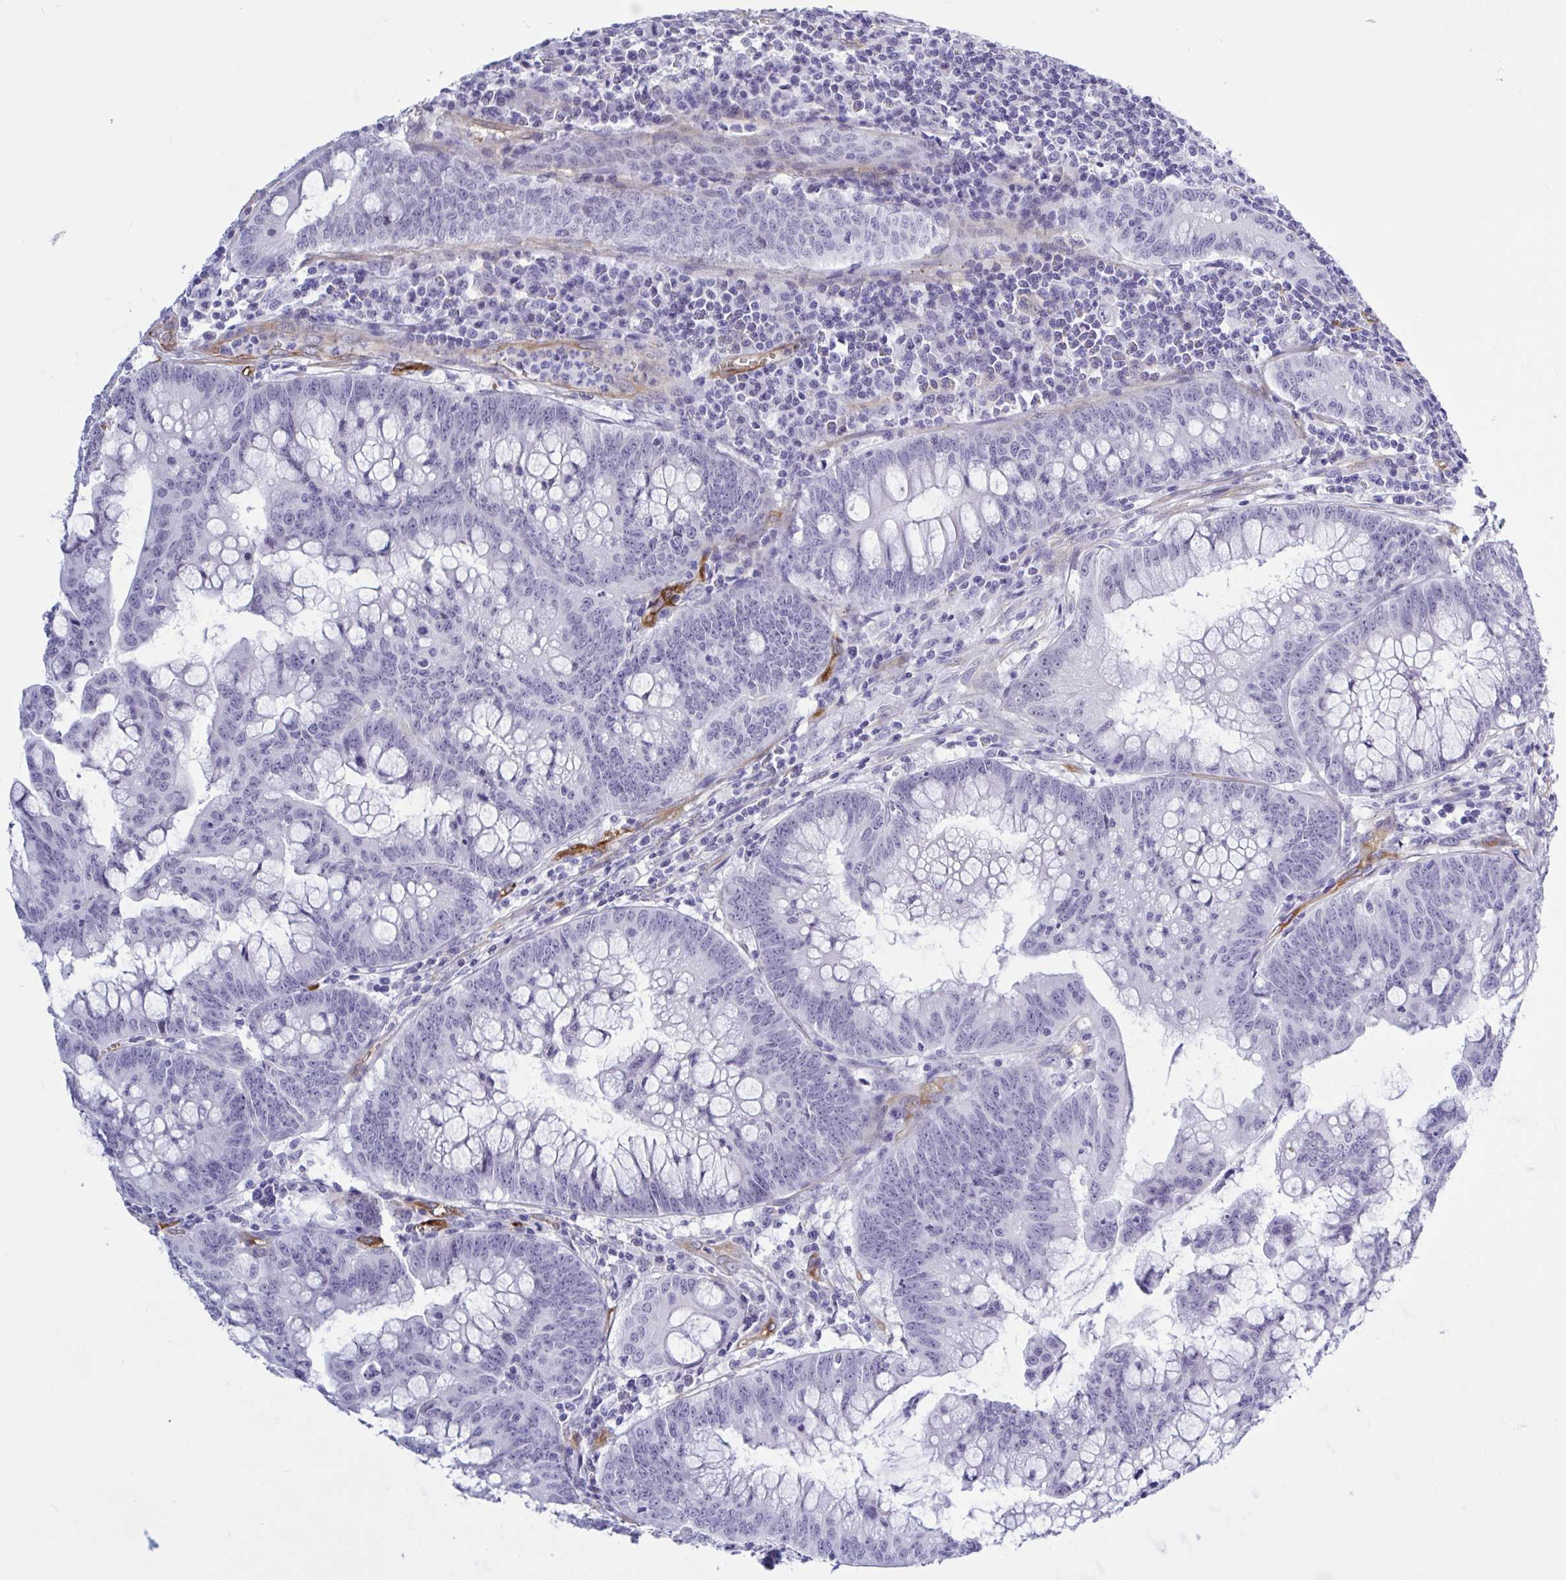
{"staining": {"intensity": "negative", "quantity": "none", "location": "none"}, "tissue": "colorectal cancer", "cell_type": "Tumor cells", "image_type": "cancer", "snomed": [{"axis": "morphology", "description": "Adenocarcinoma, NOS"}, {"axis": "topography", "description": "Colon"}], "caption": "Tumor cells are negative for protein expression in human colorectal cancer (adenocarcinoma).", "gene": "EML1", "patient": {"sex": "male", "age": 62}}